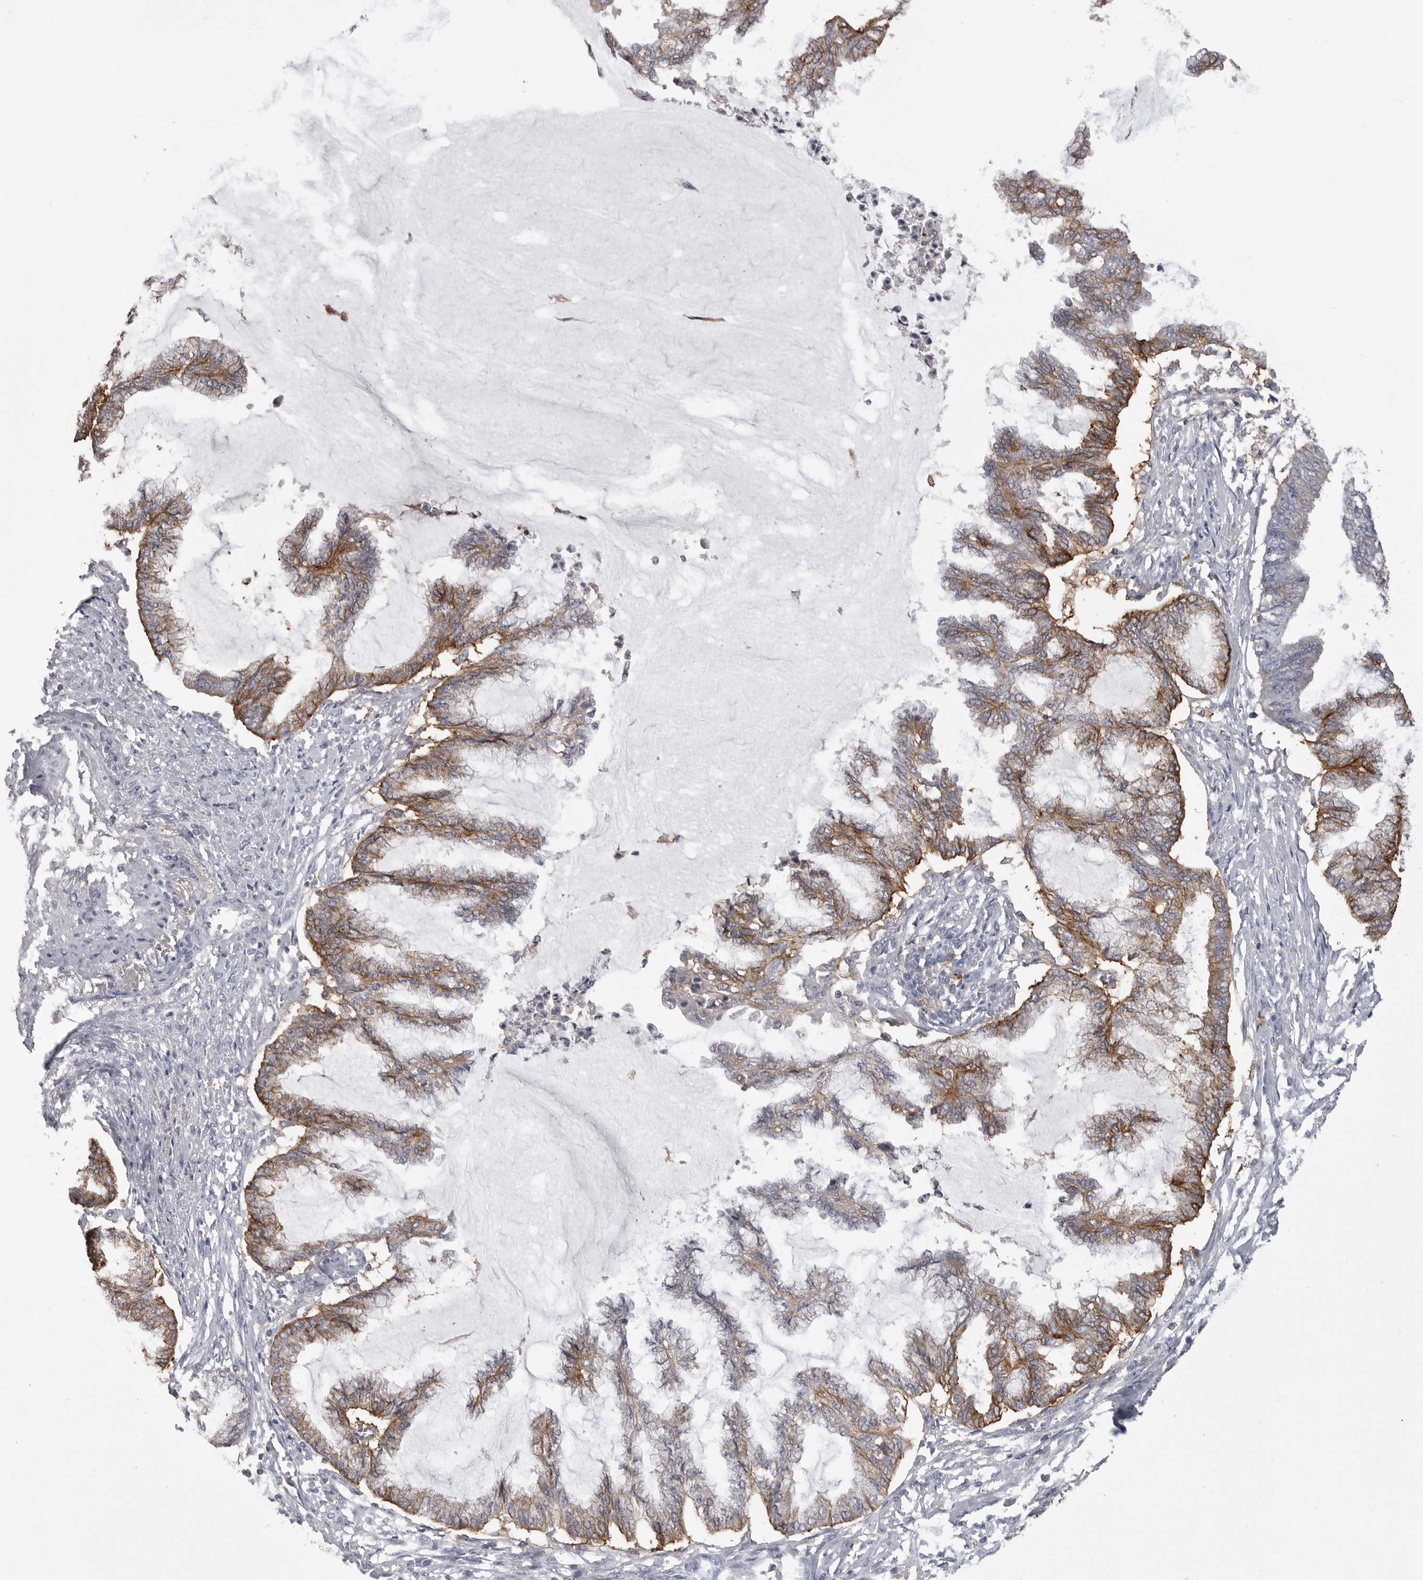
{"staining": {"intensity": "moderate", "quantity": ">75%", "location": "cytoplasmic/membranous"}, "tissue": "endometrial cancer", "cell_type": "Tumor cells", "image_type": "cancer", "snomed": [{"axis": "morphology", "description": "Adenocarcinoma, NOS"}, {"axis": "topography", "description": "Endometrium"}], "caption": "Immunohistochemistry (IHC) micrograph of neoplastic tissue: human endometrial cancer stained using immunohistochemistry (IHC) reveals medium levels of moderate protein expression localized specifically in the cytoplasmic/membranous of tumor cells, appearing as a cytoplasmic/membranous brown color.", "gene": "CMTM6", "patient": {"sex": "female", "age": 86}}